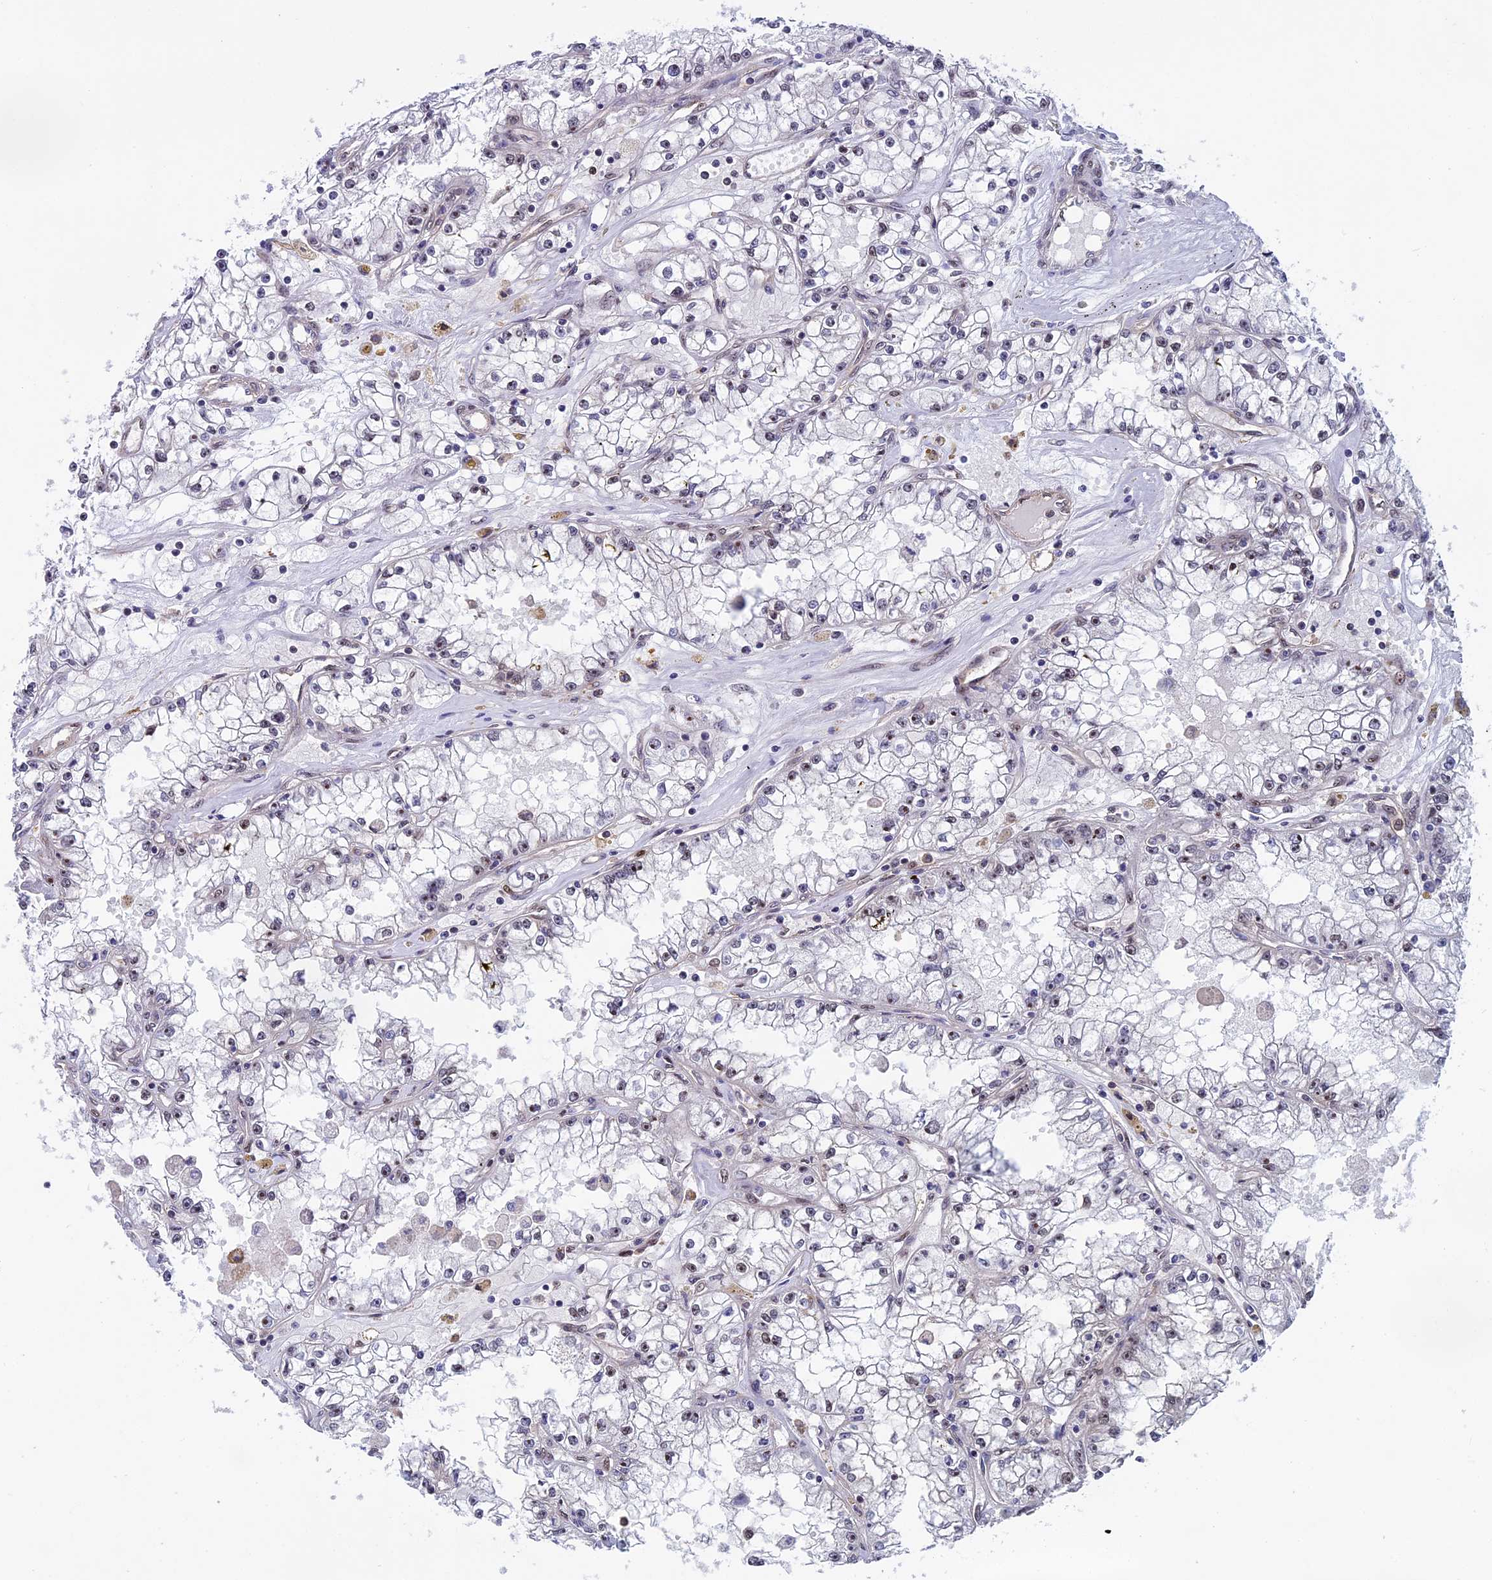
{"staining": {"intensity": "weak", "quantity": "<25%", "location": "nuclear"}, "tissue": "renal cancer", "cell_type": "Tumor cells", "image_type": "cancer", "snomed": [{"axis": "morphology", "description": "Adenocarcinoma, NOS"}, {"axis": "topography", "description": "Kidney"}], "caption": "Immunohistochemistry (IHC) of renal cancer displays no expression in tumor cells. (Stains: DAB (3,3'-diaminobenzidine) immunohistochemistry (IHC) with hematoxylin counter stain, Microscopy: brightfield microscopy at high magnification).", "gene": "CCDC86", "patient": {"sex": "male", "age": 56}}